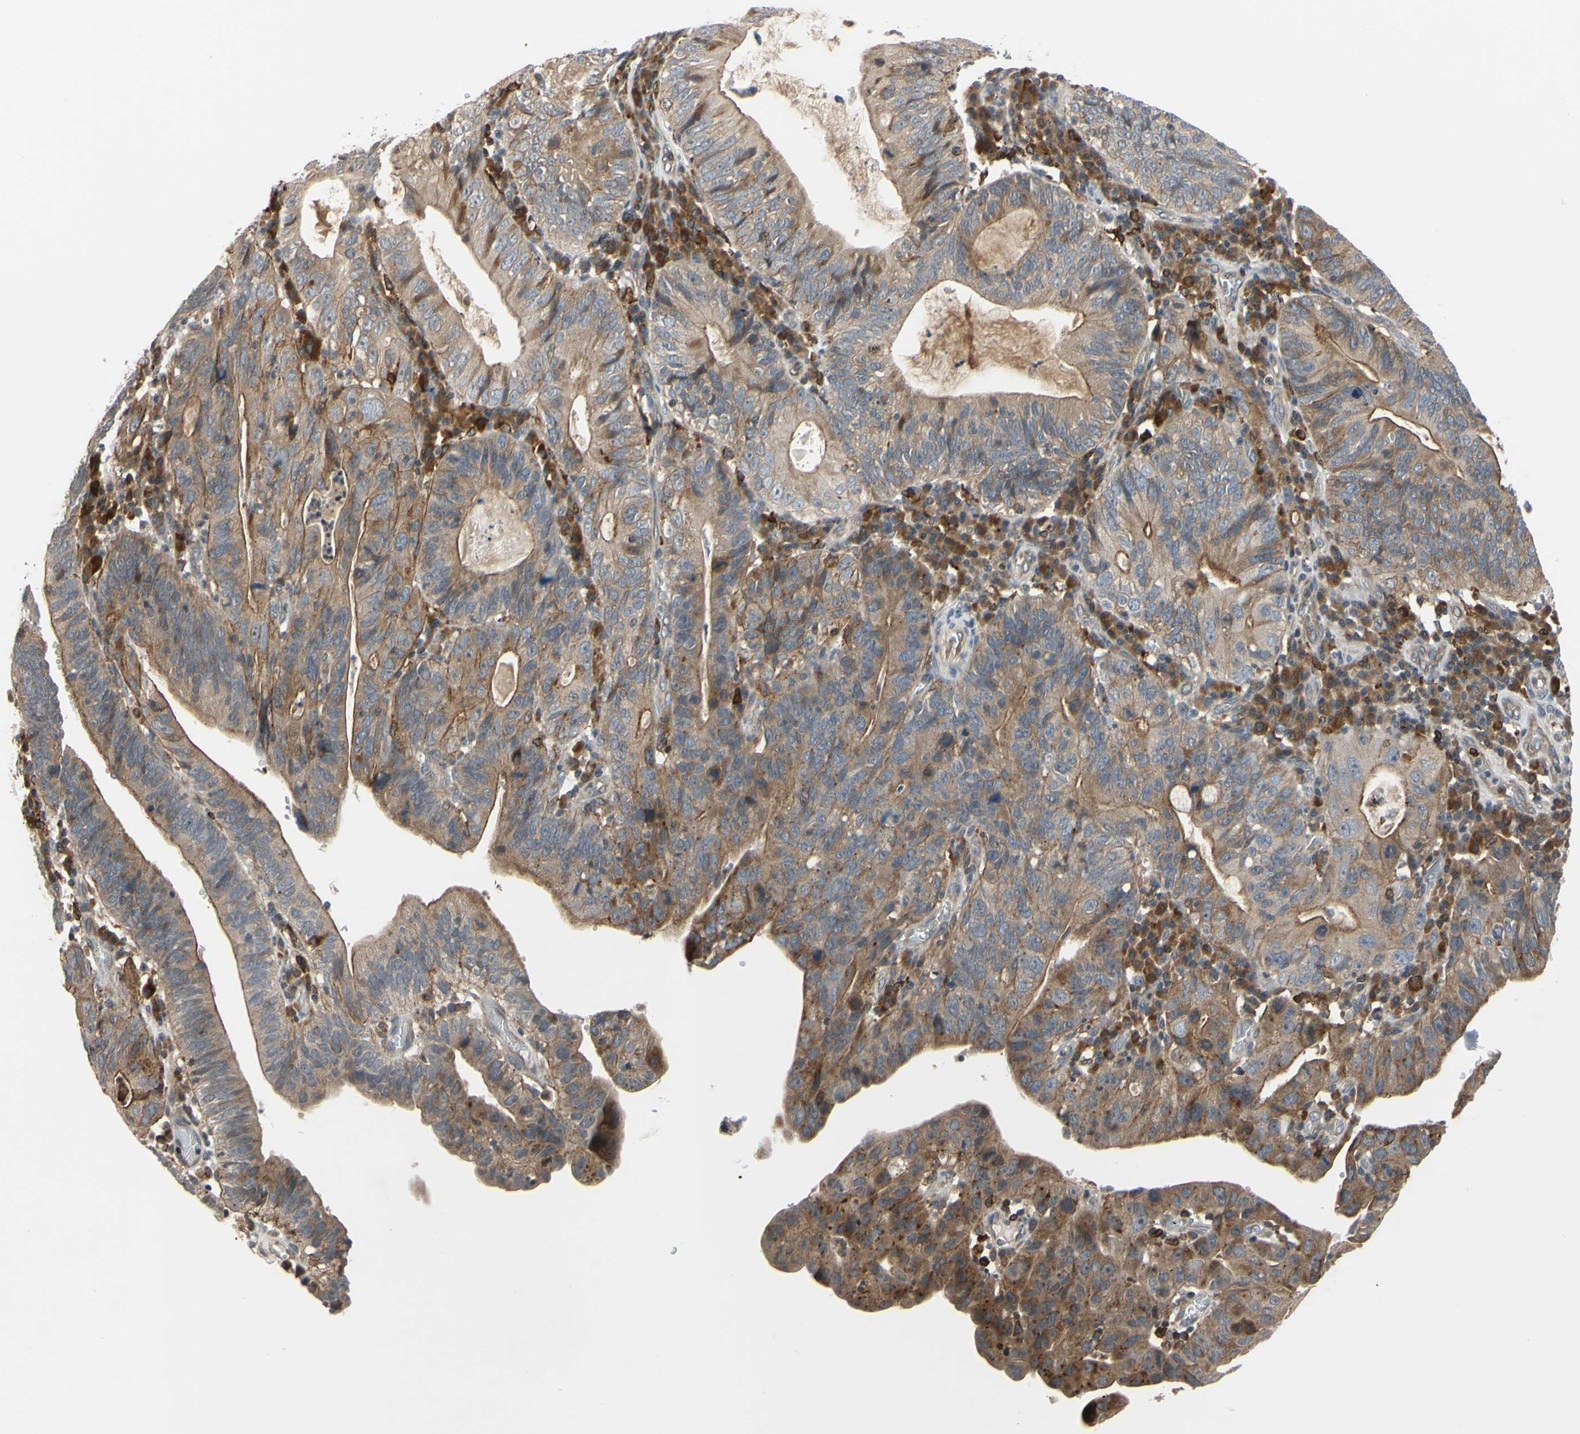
{"staining": {"intensity": "moderate", "quantity": ">75%", "location": "cytoplasmic/membranous"}, "tissue": "stomach cancer", "cell_type": "Tumor cells", "image_type": "cancer", "snomed": [{"axis": "morphology", "description": "Adenocarcinoma, NOS"}, {"axis": "topography", "description": "Stomach"}], "caption": "IHC (DAB (3,3'-diaminobenzidine)) staining of human stomach cancer (adenocarcinoma) demonstrates moderate cytoplasmic/membranous protein expression in about >75% of tumor cells.", "gene": "PLXNA2", "patient": {"sex": "male", "age": 59}}